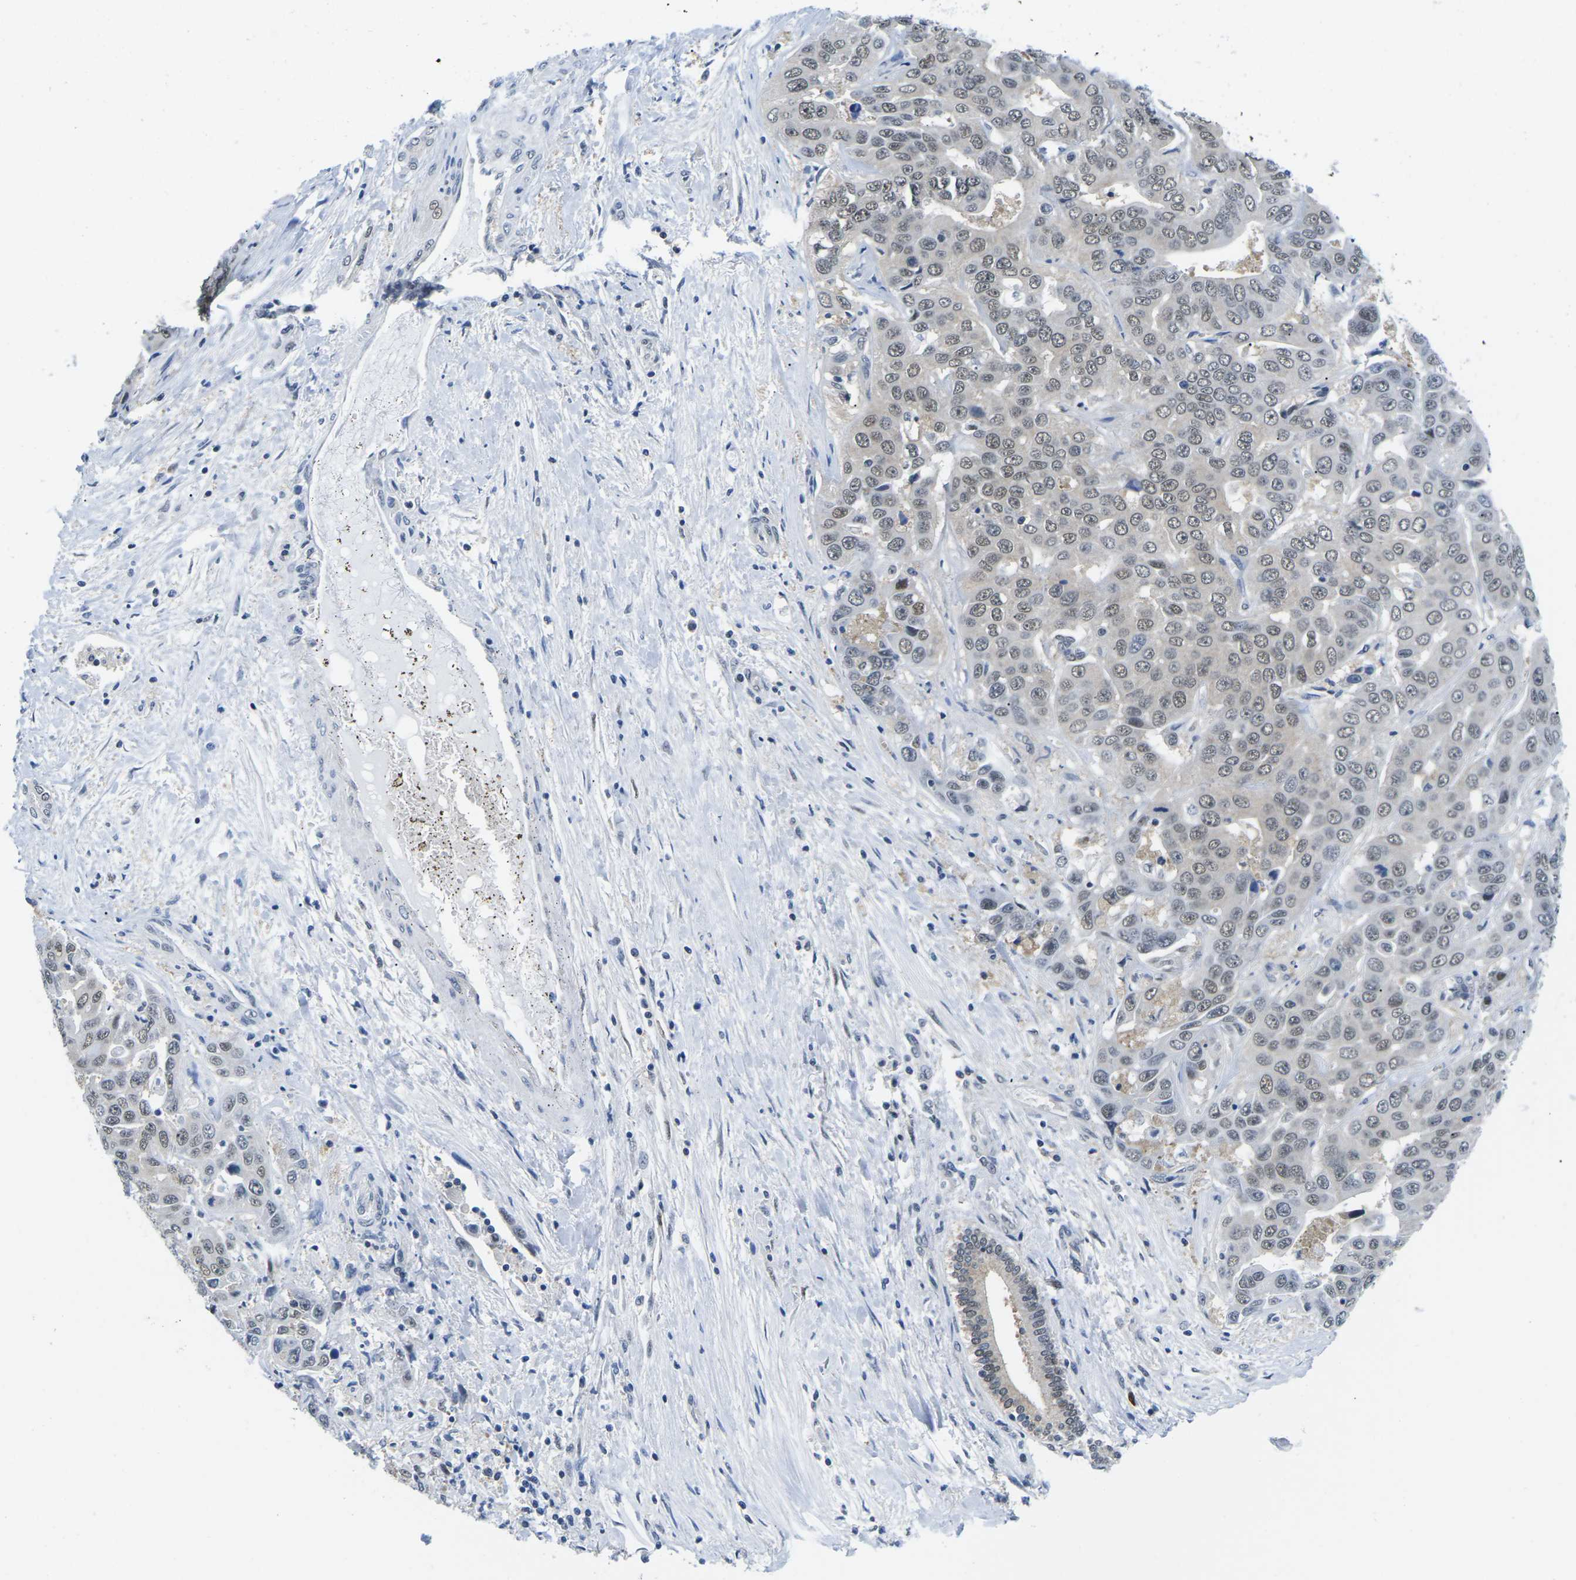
{"staining": {"intensity": "weak", "quantity": ">75%", "location": "nuclear"}, "tissue": "liver cancer", "cell_type": "Tumor cells", "image_type": "cancer", "snomed": [{"axis": "morphology", "description": "Cholangiocarcinoma"}, {"axis": "topography", "description": "Liver"}], "caption": "This is a micrograph of immunohistochemistry (IHC) staining of liver cancer, which shows weak positivity in the nuclear of tumor cells.", "gene": "UBA7", "patient": {"sex": "female", "age": 52}}